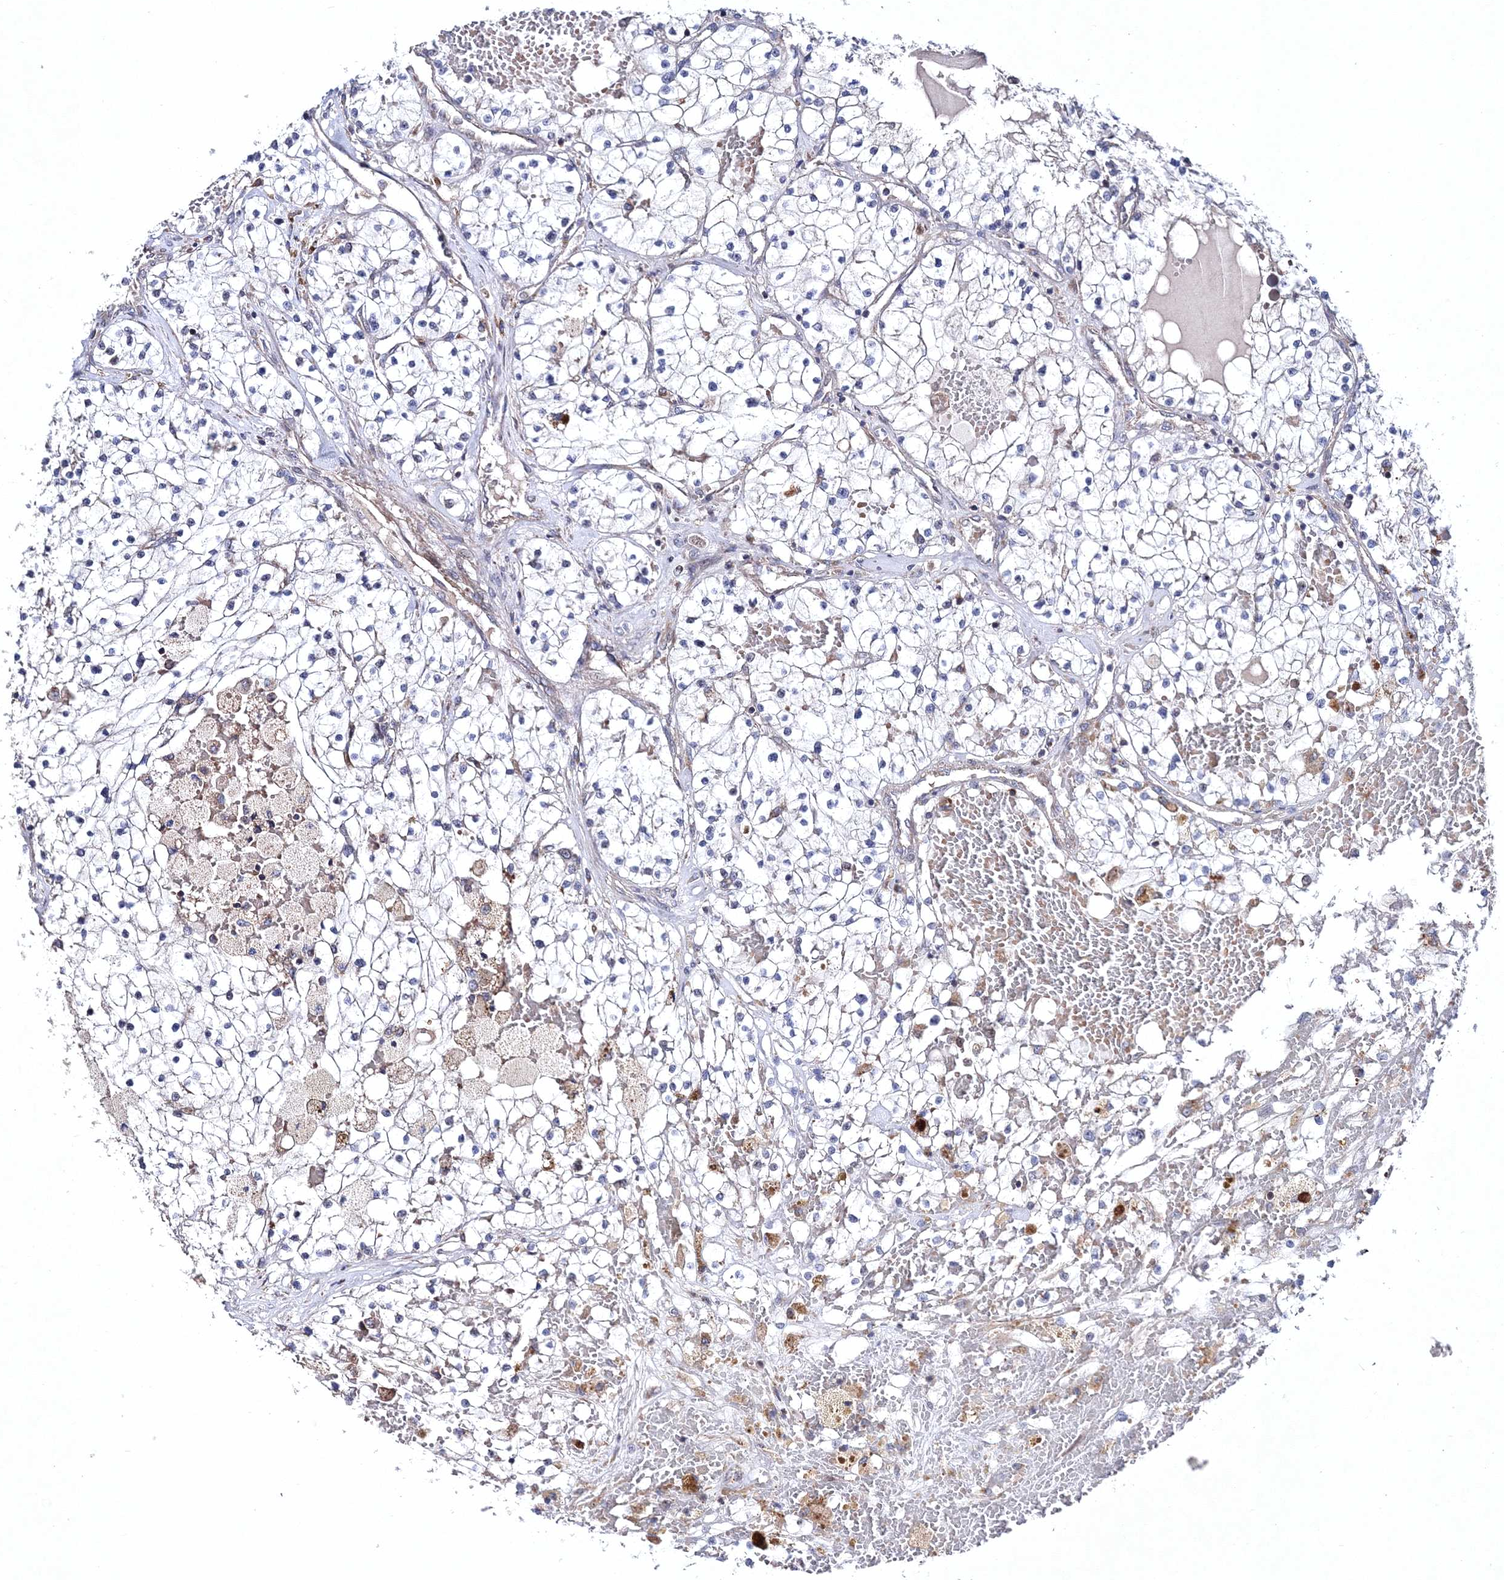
{"staining": {"intensity": "negative", "quantity": "none", "location": "none"}, "tissue": "renal cancer", "cell_type": "Tumor cells", "image_type": "cancer", "snomed": [{"axis": "morphology", "description": "Normal tissue, NOS"}, {"axis": "morphology", "description": "Adenocarcinoma, NOS"}, {"axis": "topography", "description": "Kidney"}], "caption": "High power microscopy photomicrograph of an immunohistochemistry histopathology image of renal cancer (adenocarcinoma), revealing no significant positivity in tumor cells.", "gene": "PPP2R2B", "patient": {"sex": "male", "age": 68}}